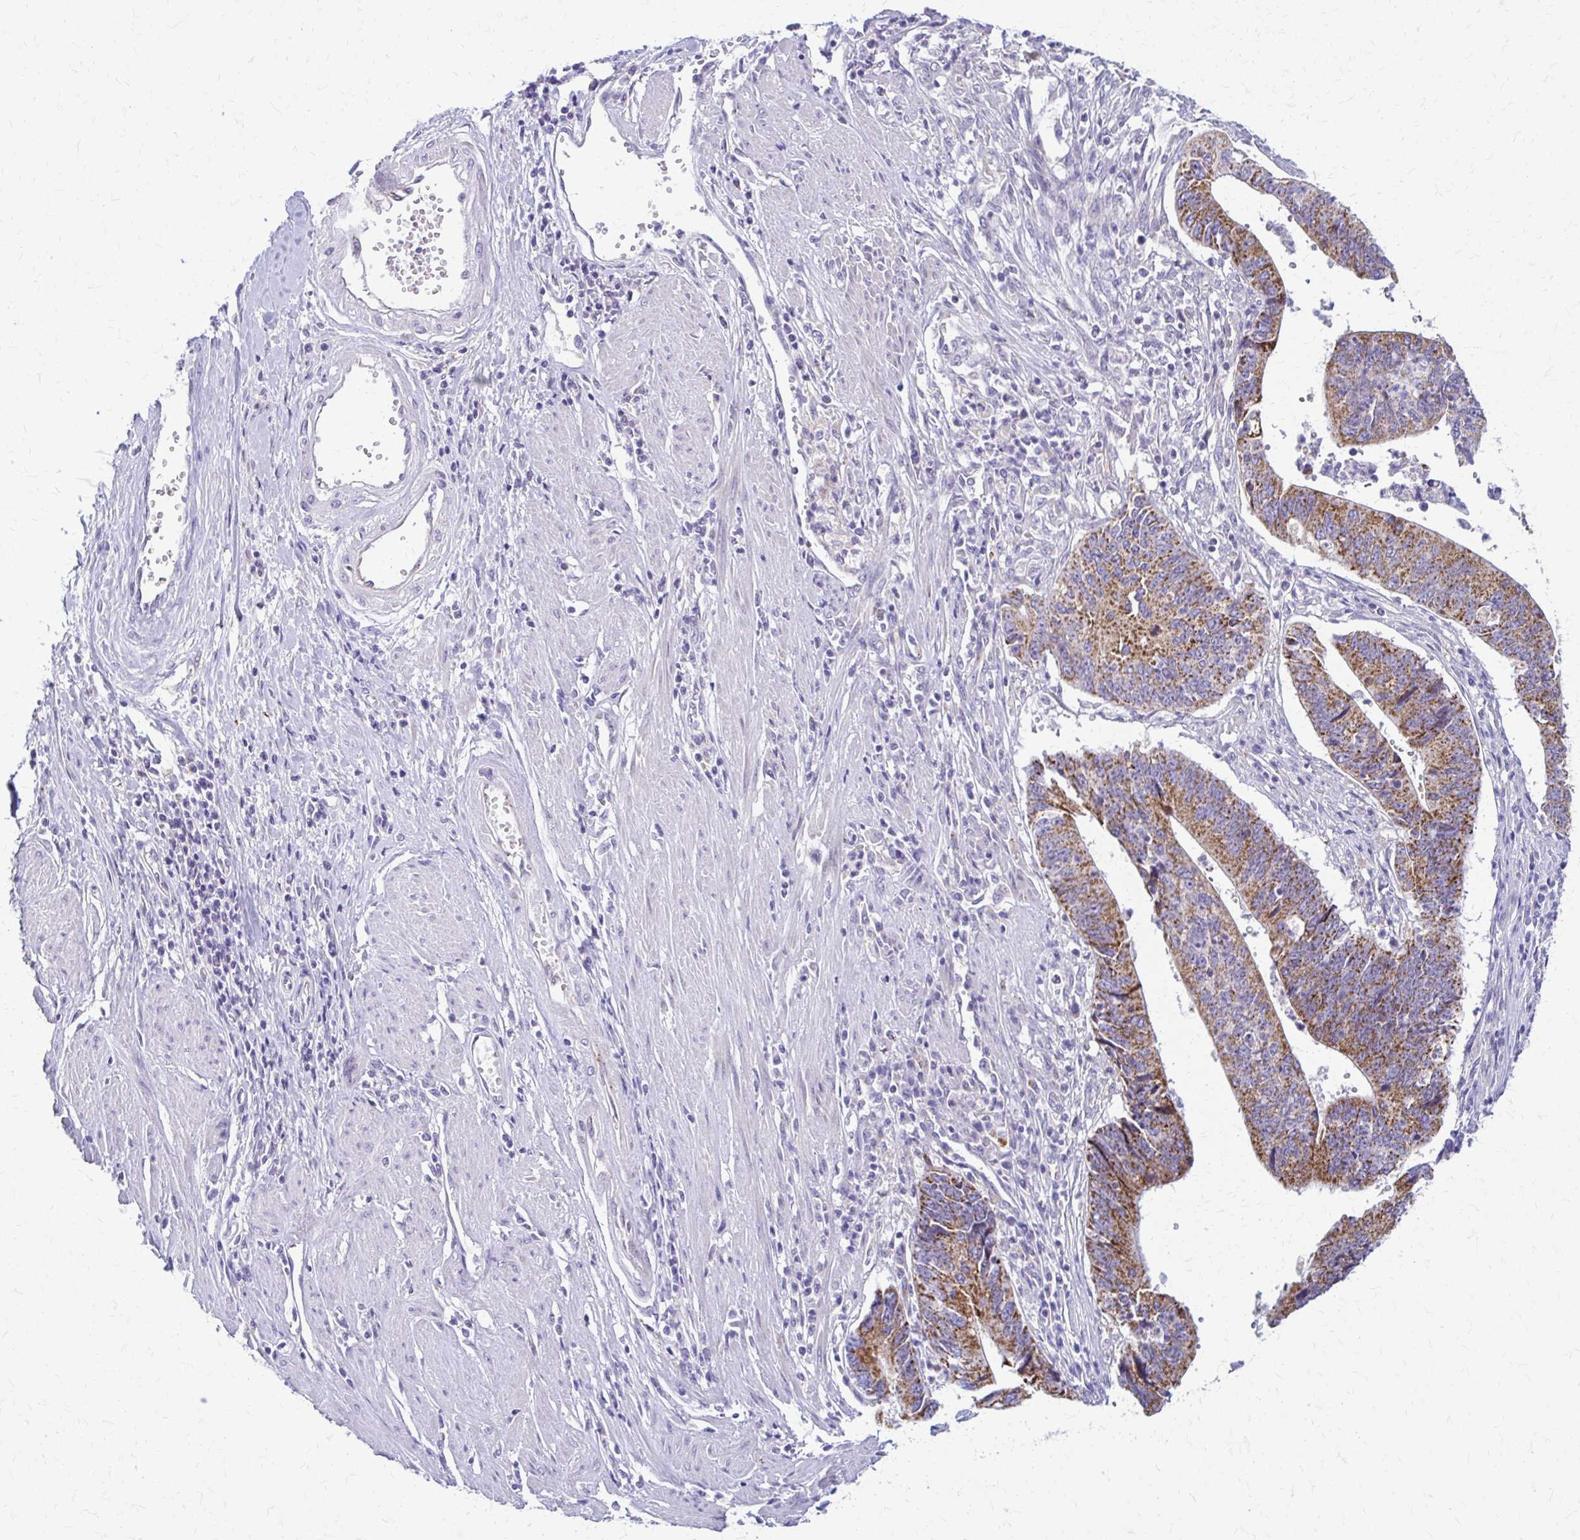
{"staining": {"intensity": "moderate", "quantity": ">75%", "location": "cytoplasmic/membranous"}, "tissue": "stomach cancer", "cell_type": "Tumor cells", "image_type": "cancer", "snomed": [{"axis": "morphology", "description": "Adenocarcinoma, NOS"}, {"axis": "topography", "description": "Stomach"}], "caption": "Human stomach cancer stained with a protein marker shows moderate staining in tumor cells.", "gene": "SAMD13", "patient": {"sex": "male", "age": 59}}